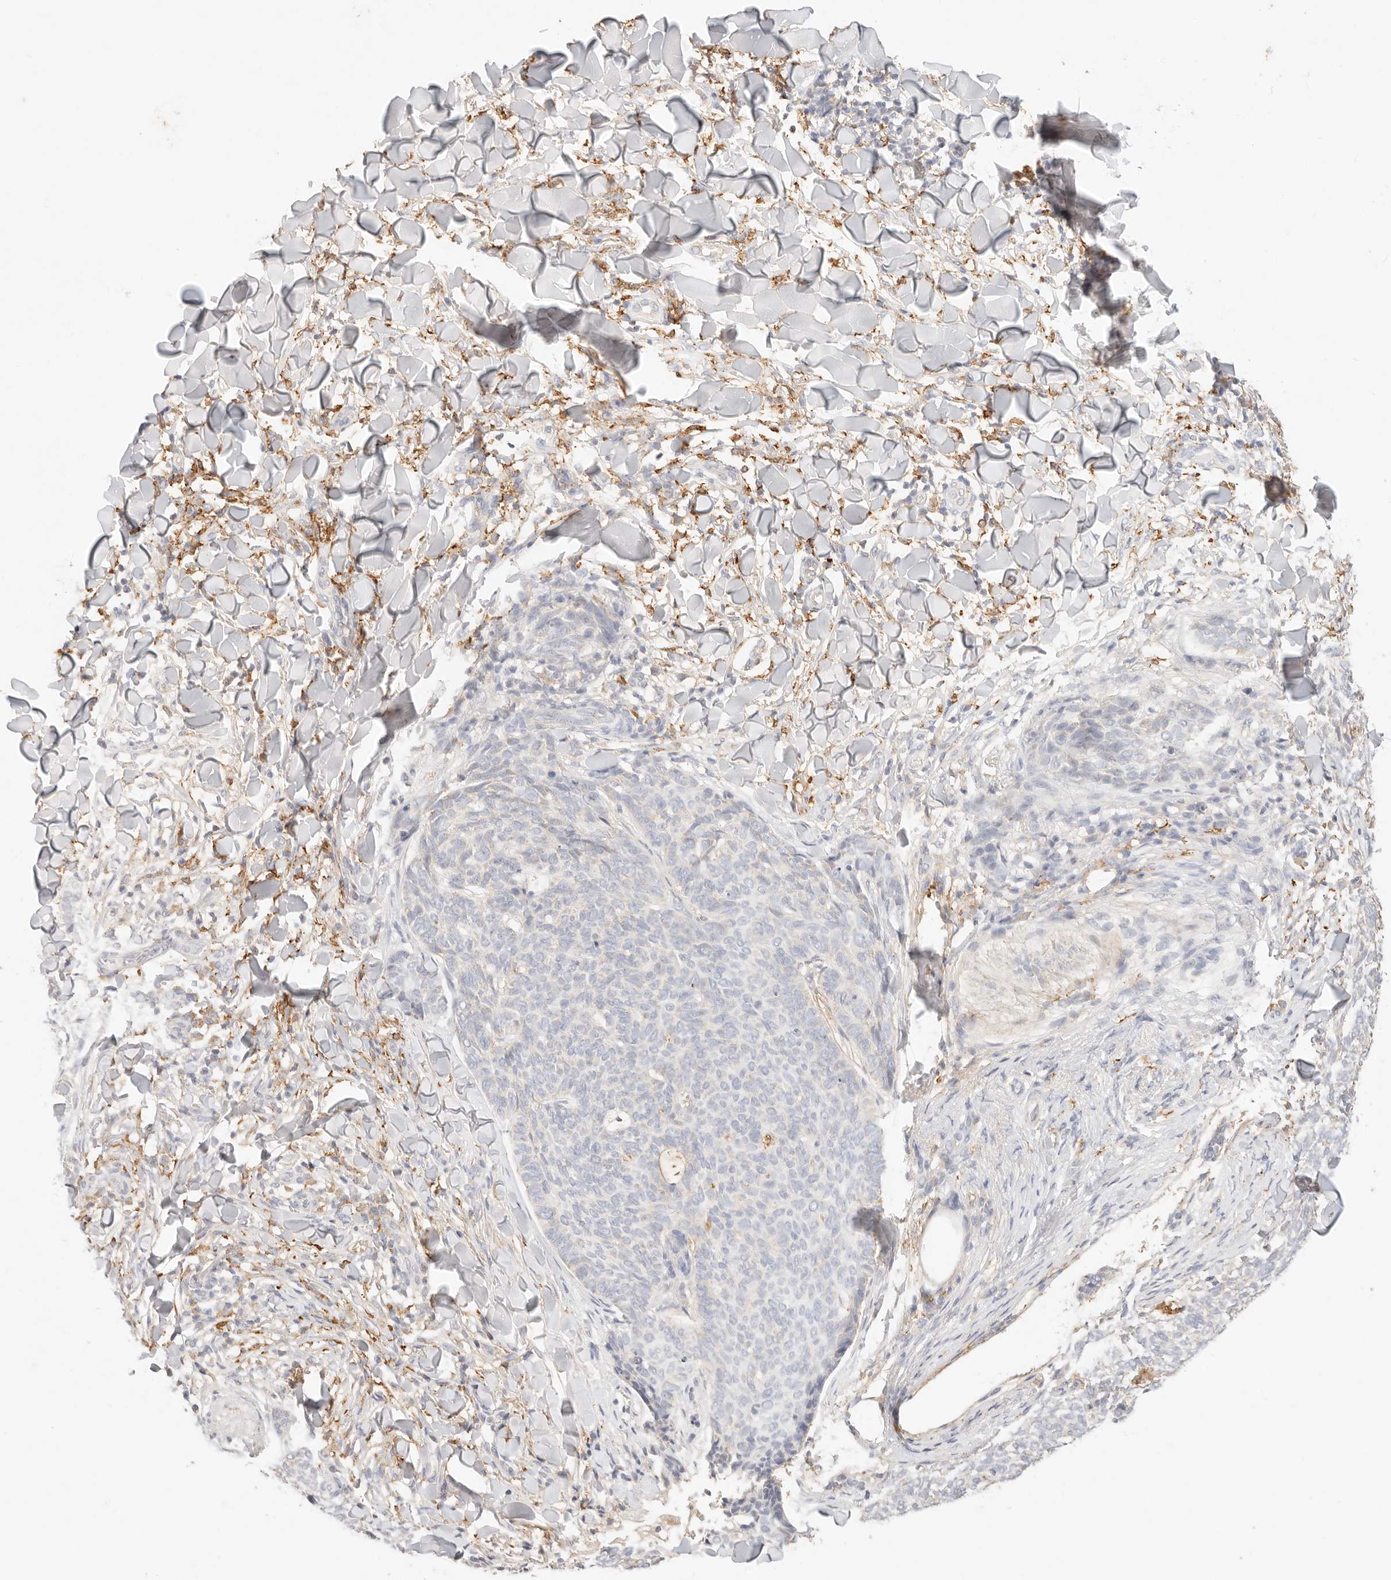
{"staining": {"intensity": "negative", "quantity": "none", "location": "none"}, "tissue": "skin cancer", "cell_type": "Tumor cells", "image_type": "cancer", "snomed": [{"axis": "morphology", "description": "Normal tissue, NOS"}, {"axis": "morphology", "description": "Basal cell carcinoma"}, {"axis": "topography", "description": "Skin"}], "caption": "Skin basal cell carcinoma stained for a protein using IHC reveals no staining tumor cells.", "gene": "HK2", "patient": {"sex": "male", "age": 50}}